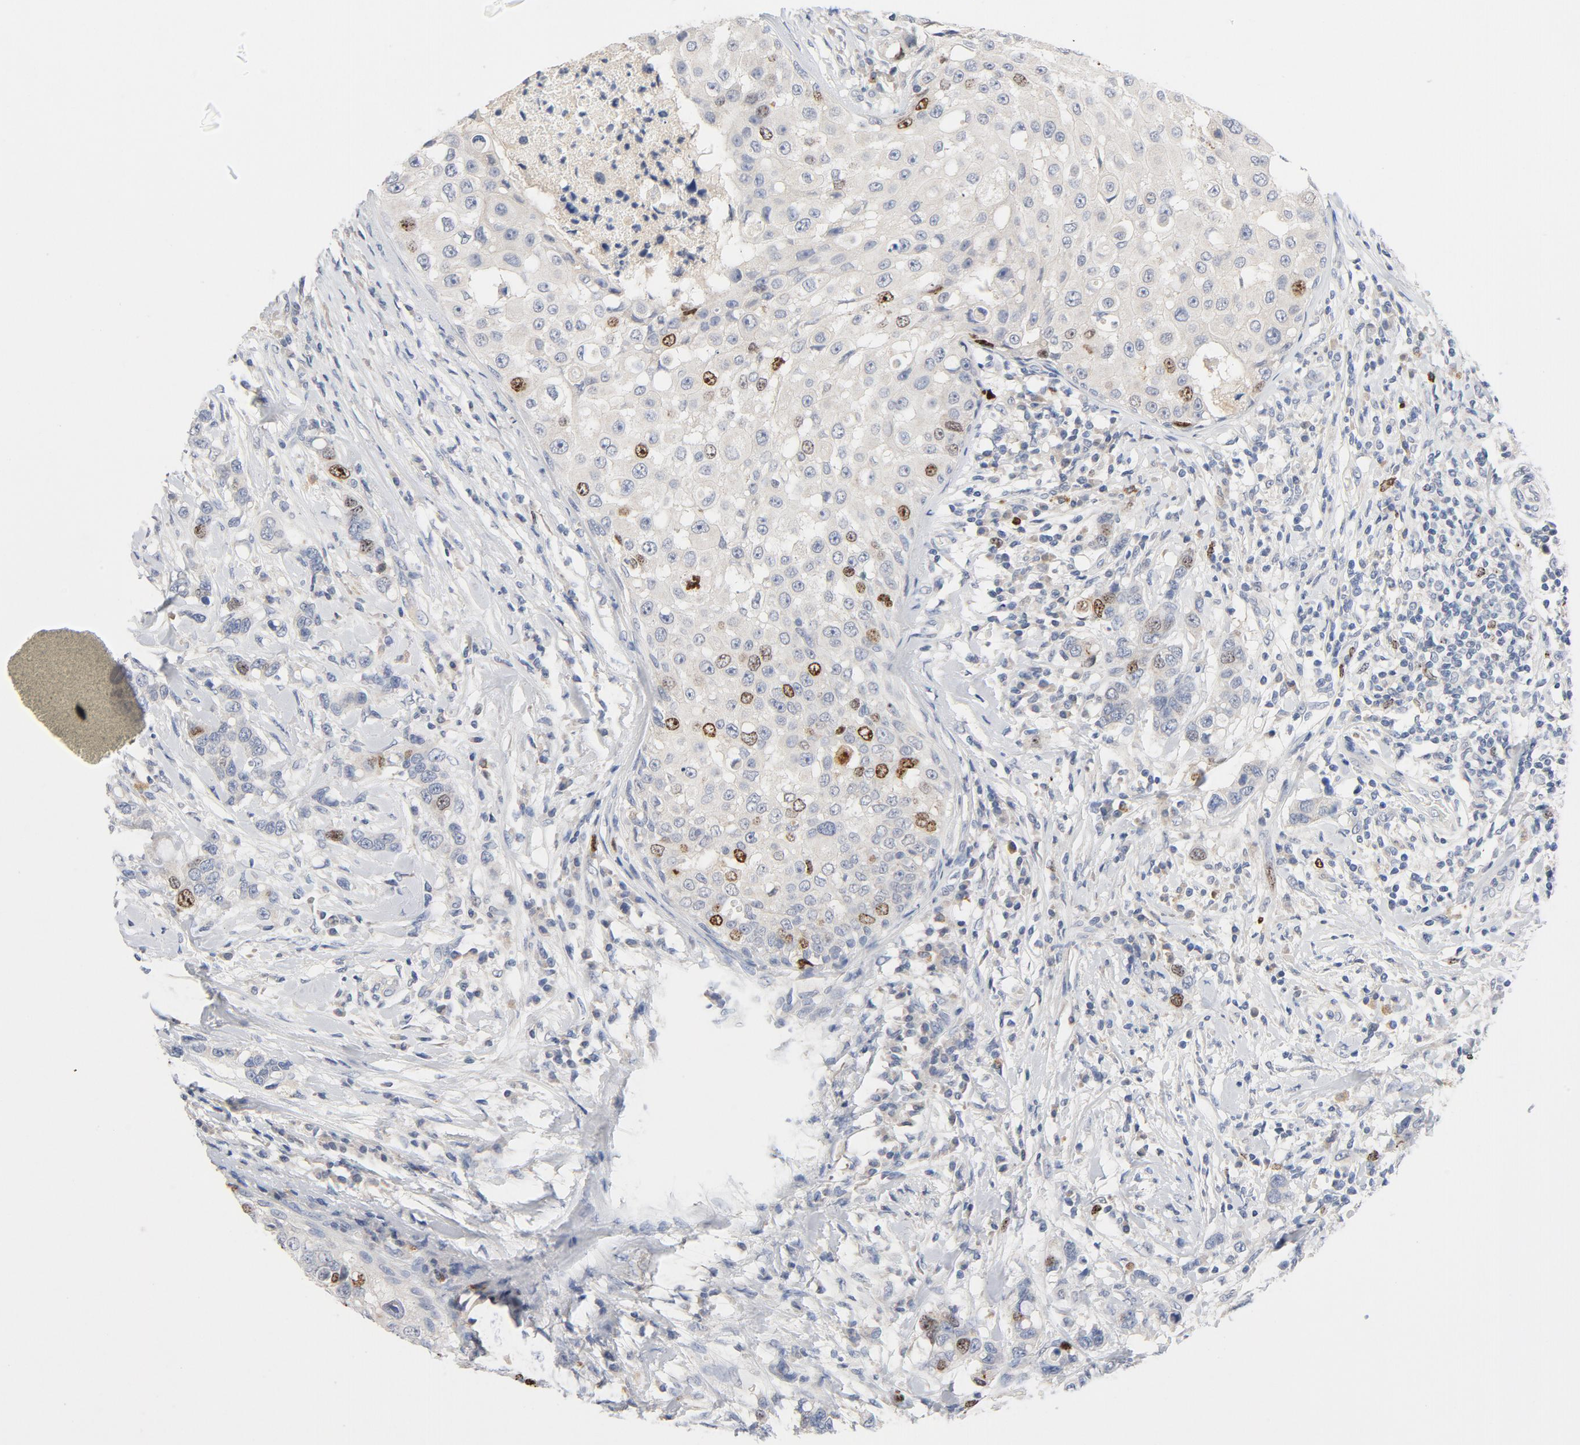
{"staining": {"intensity": "moderate", "quantity": "<25%", "location": "nuclear"}, "tissue": "breast cancer", "cell_type": "Tumor cells", "image_type": "cancer", "snomed": [{"axis": "morphology", "description": "Duct carcinoma"}, {"axis": "topography", "description": "Breast"}], "caption": "Breast cancer stained with a brown dye shows moderate nuclear positive staining in about <25% of tumor cells.", "gene": "BIRC5", "patient": {"sex": "female", "age": 27}}